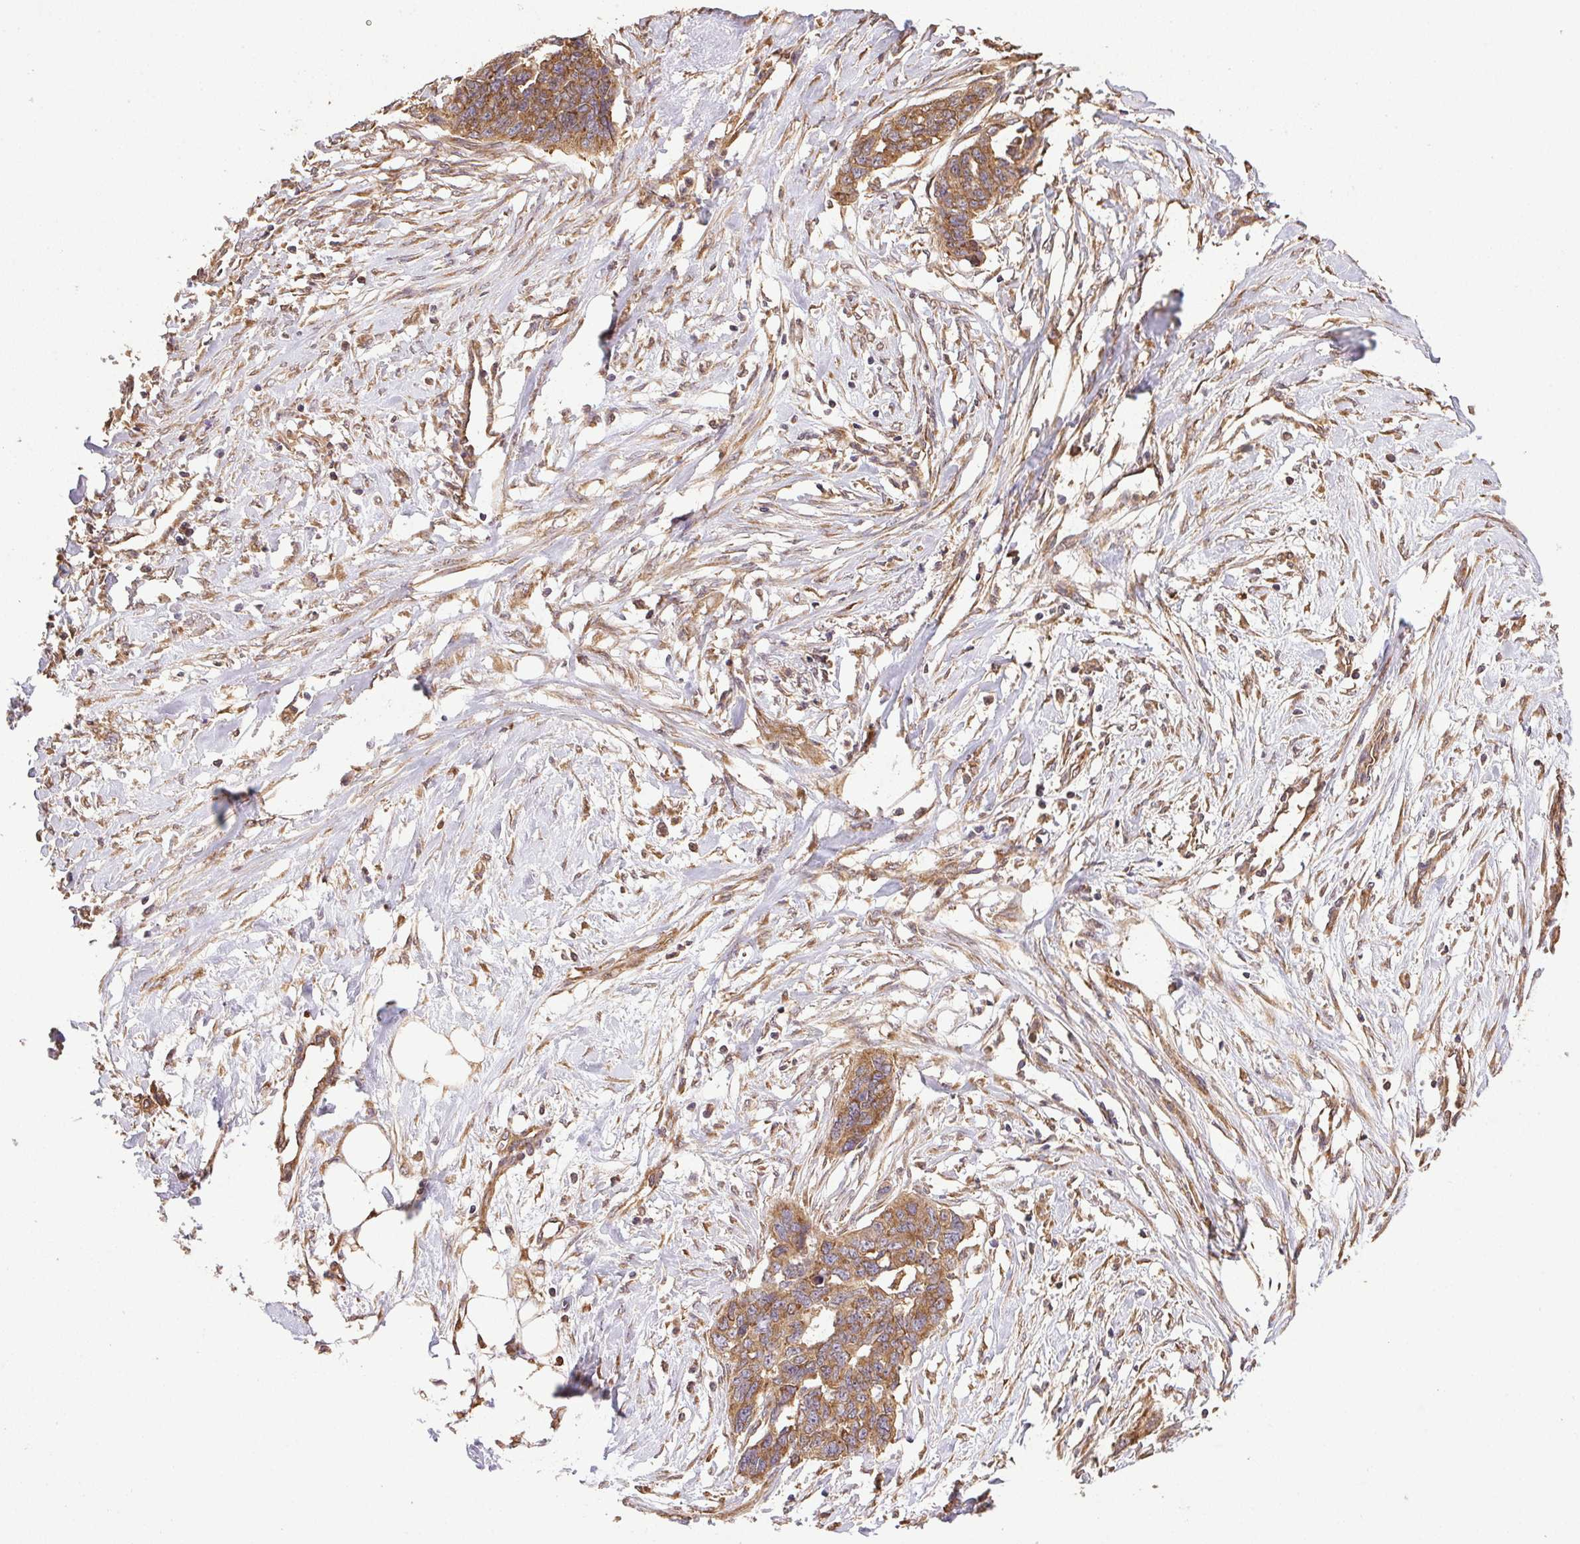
{"staining": {"intensity": "moderate", "quantity": ">75%", "location": "cytoplasmic/membranous"}, "tissue": "ovarian cancer", "cell_type": "Tumor cells", "image_type": "cancer", "snomed": [{"axis": "morphology", "description": "Cystadenocarcinoma, serous, NOS"}, {"axis": "topography", "description": "Ovary"}], "caption": "The photomicrograph reveals a brown stain indicating the presence of a protein in the cytoplasmic/membranous of tumor cells in ovarian serous cystadenocarcinoma.", "gene": "EIF2S1", "patient": {"sex": "female", "age": 69}}